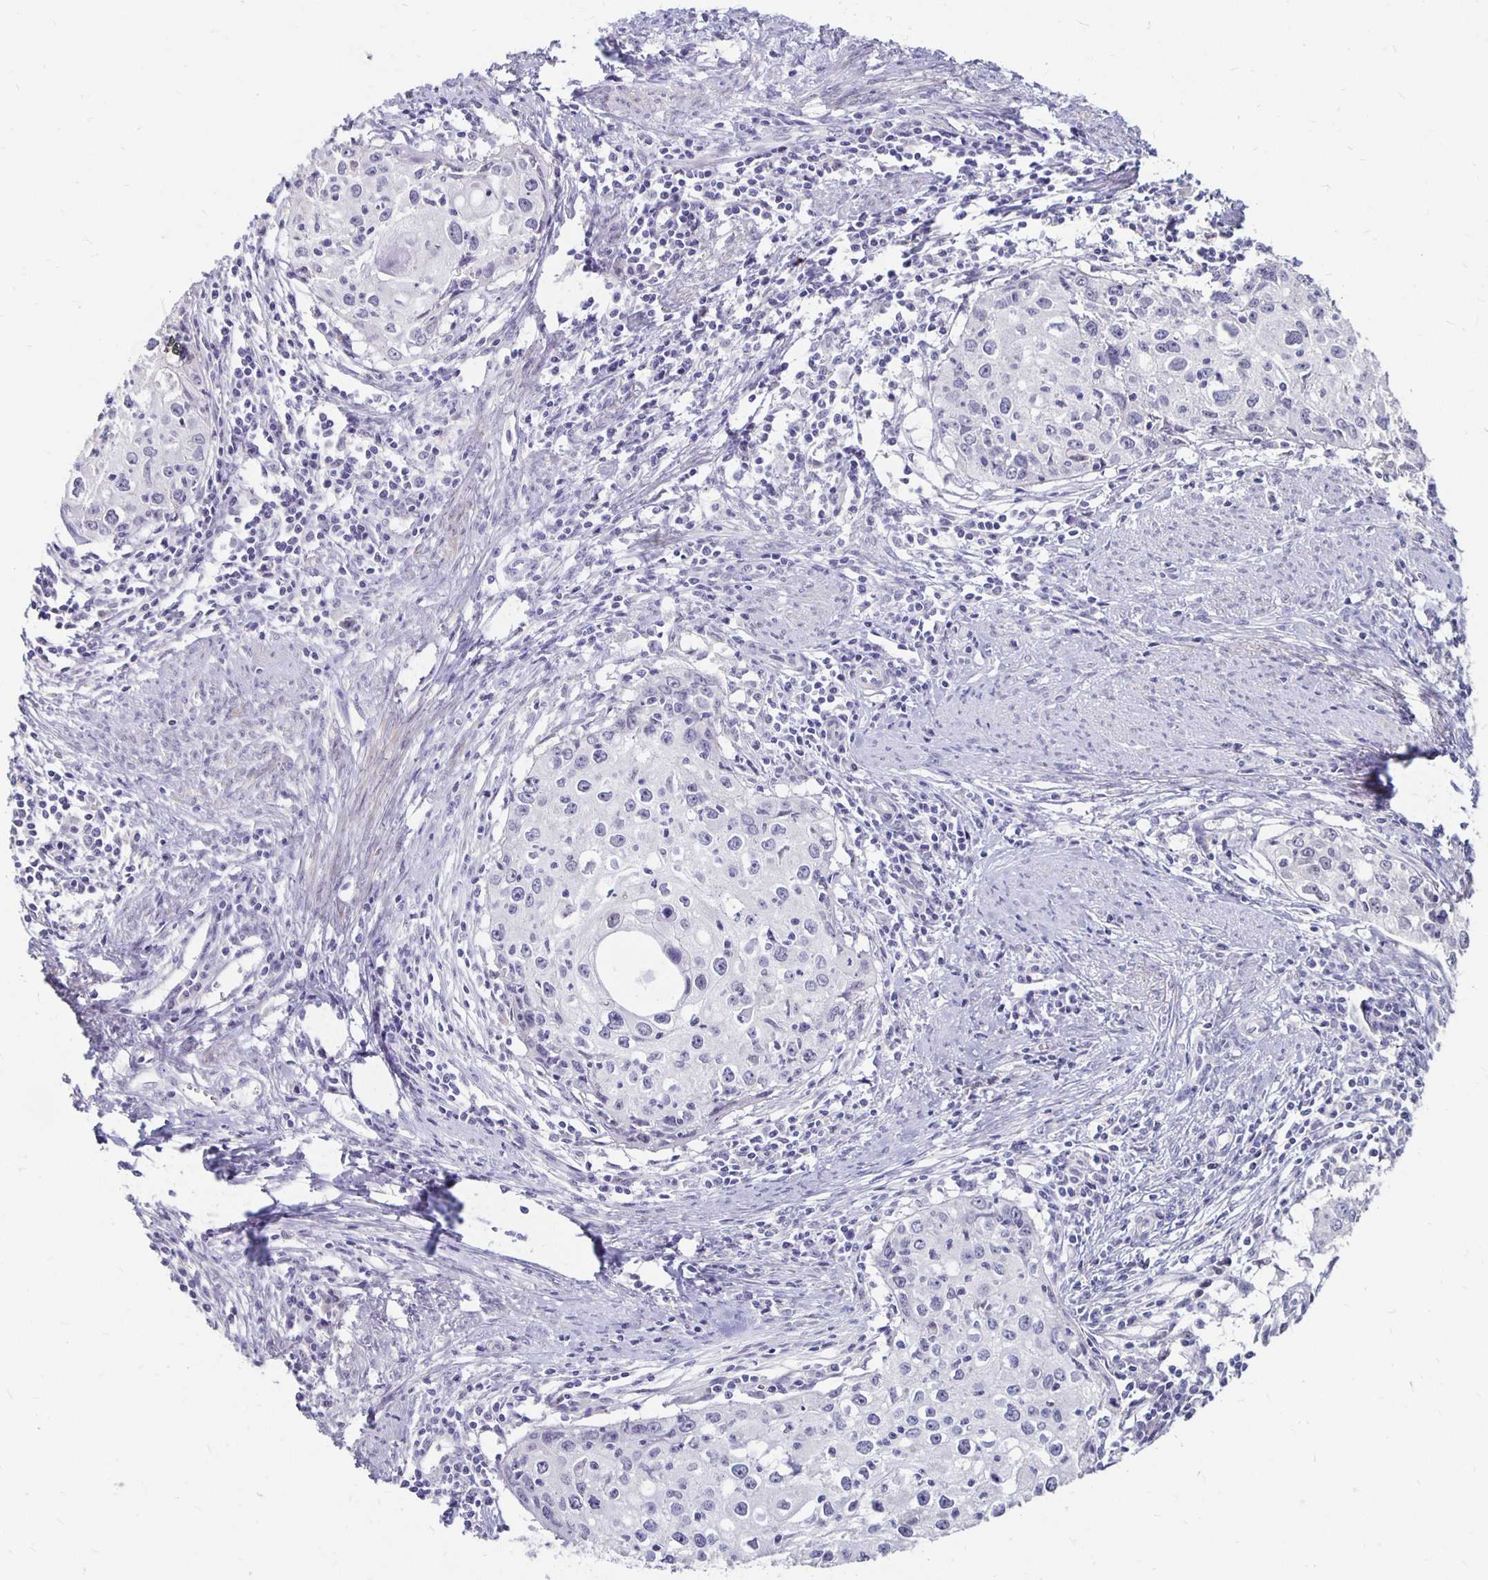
{"staining": {"intensity": "negative", "quantity": "none", "location": "none"}, "tissue": "cervical cancer", "cell_type": "Tumor cells", "image_type": "cancer", "snomed": [{"axis": "morphology", "description": "Squamous cell carcinoma, NOS"}, {"axis": "topography", "description": "Cervix"}], "caption": "IHC of cervical cancer exhibits no expression in tumor cells.", "gene": "ATOSB", "patient": {"sex": "female", "age": 40}}